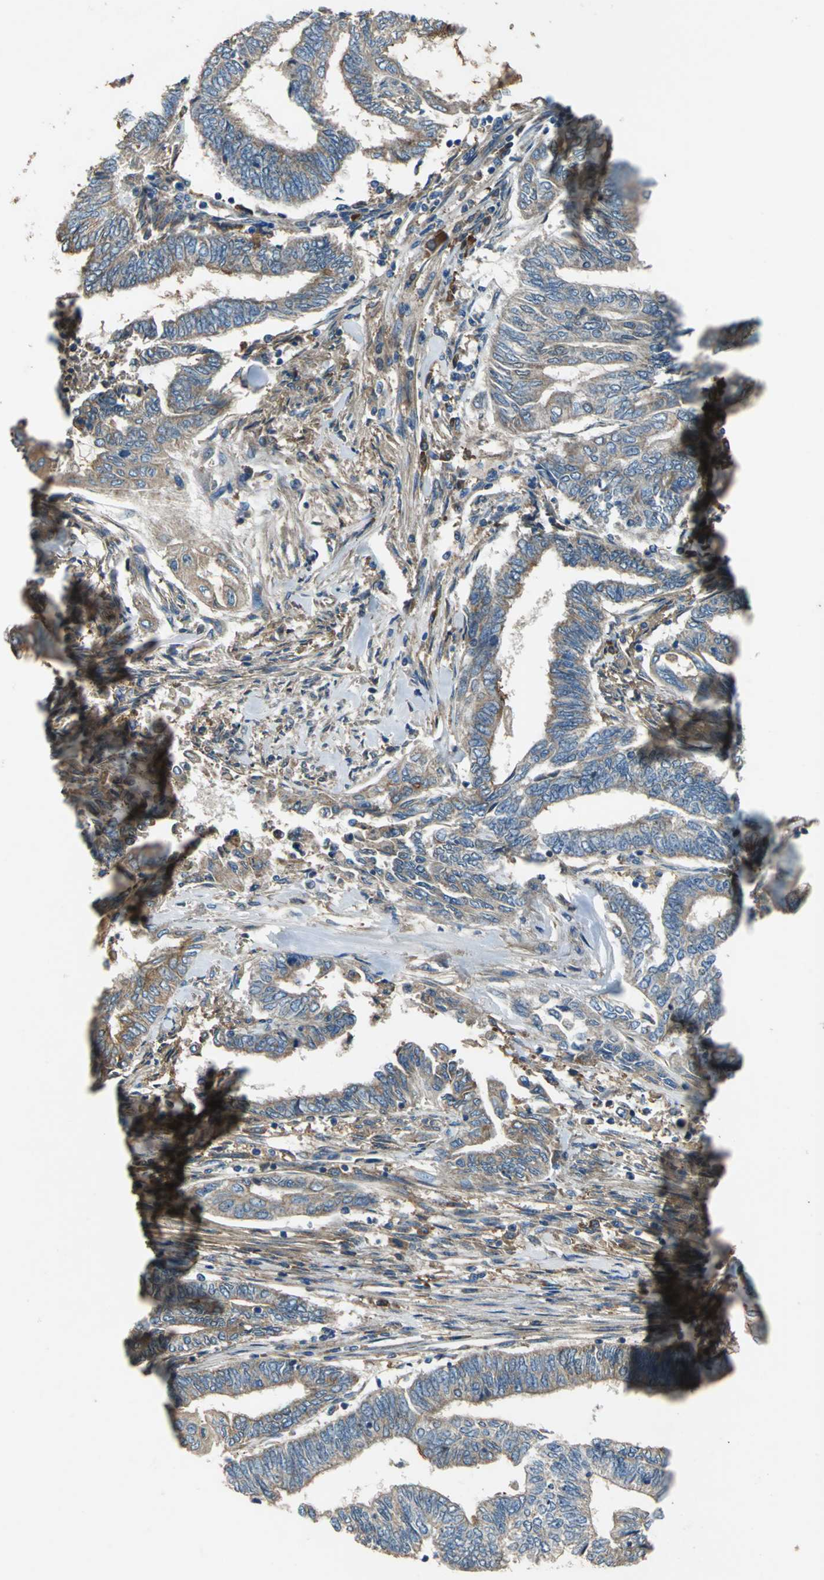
{"staining": {"intensity": "weak", "quantity": ">75%", "location": "cytoplasmic/membranous"}, "tissue": "endometrial cancer", "cell_type": "Tumor cells", "image_type": "cancer", "snomed": [{"axis": "morphology", "description": "Adenocarcinoma, NOS"}, {"axis": "topography", "description": "Uterus"}, {"axis": "topography", "description": "Endometrium"}], "caption": "Endometrial cancer stained for a protein demonstrates weak cytoplasmic/membranous positivity in tumor cells.", "gene": "HEPH", "patient": {"sex": "female", "age": 70}}